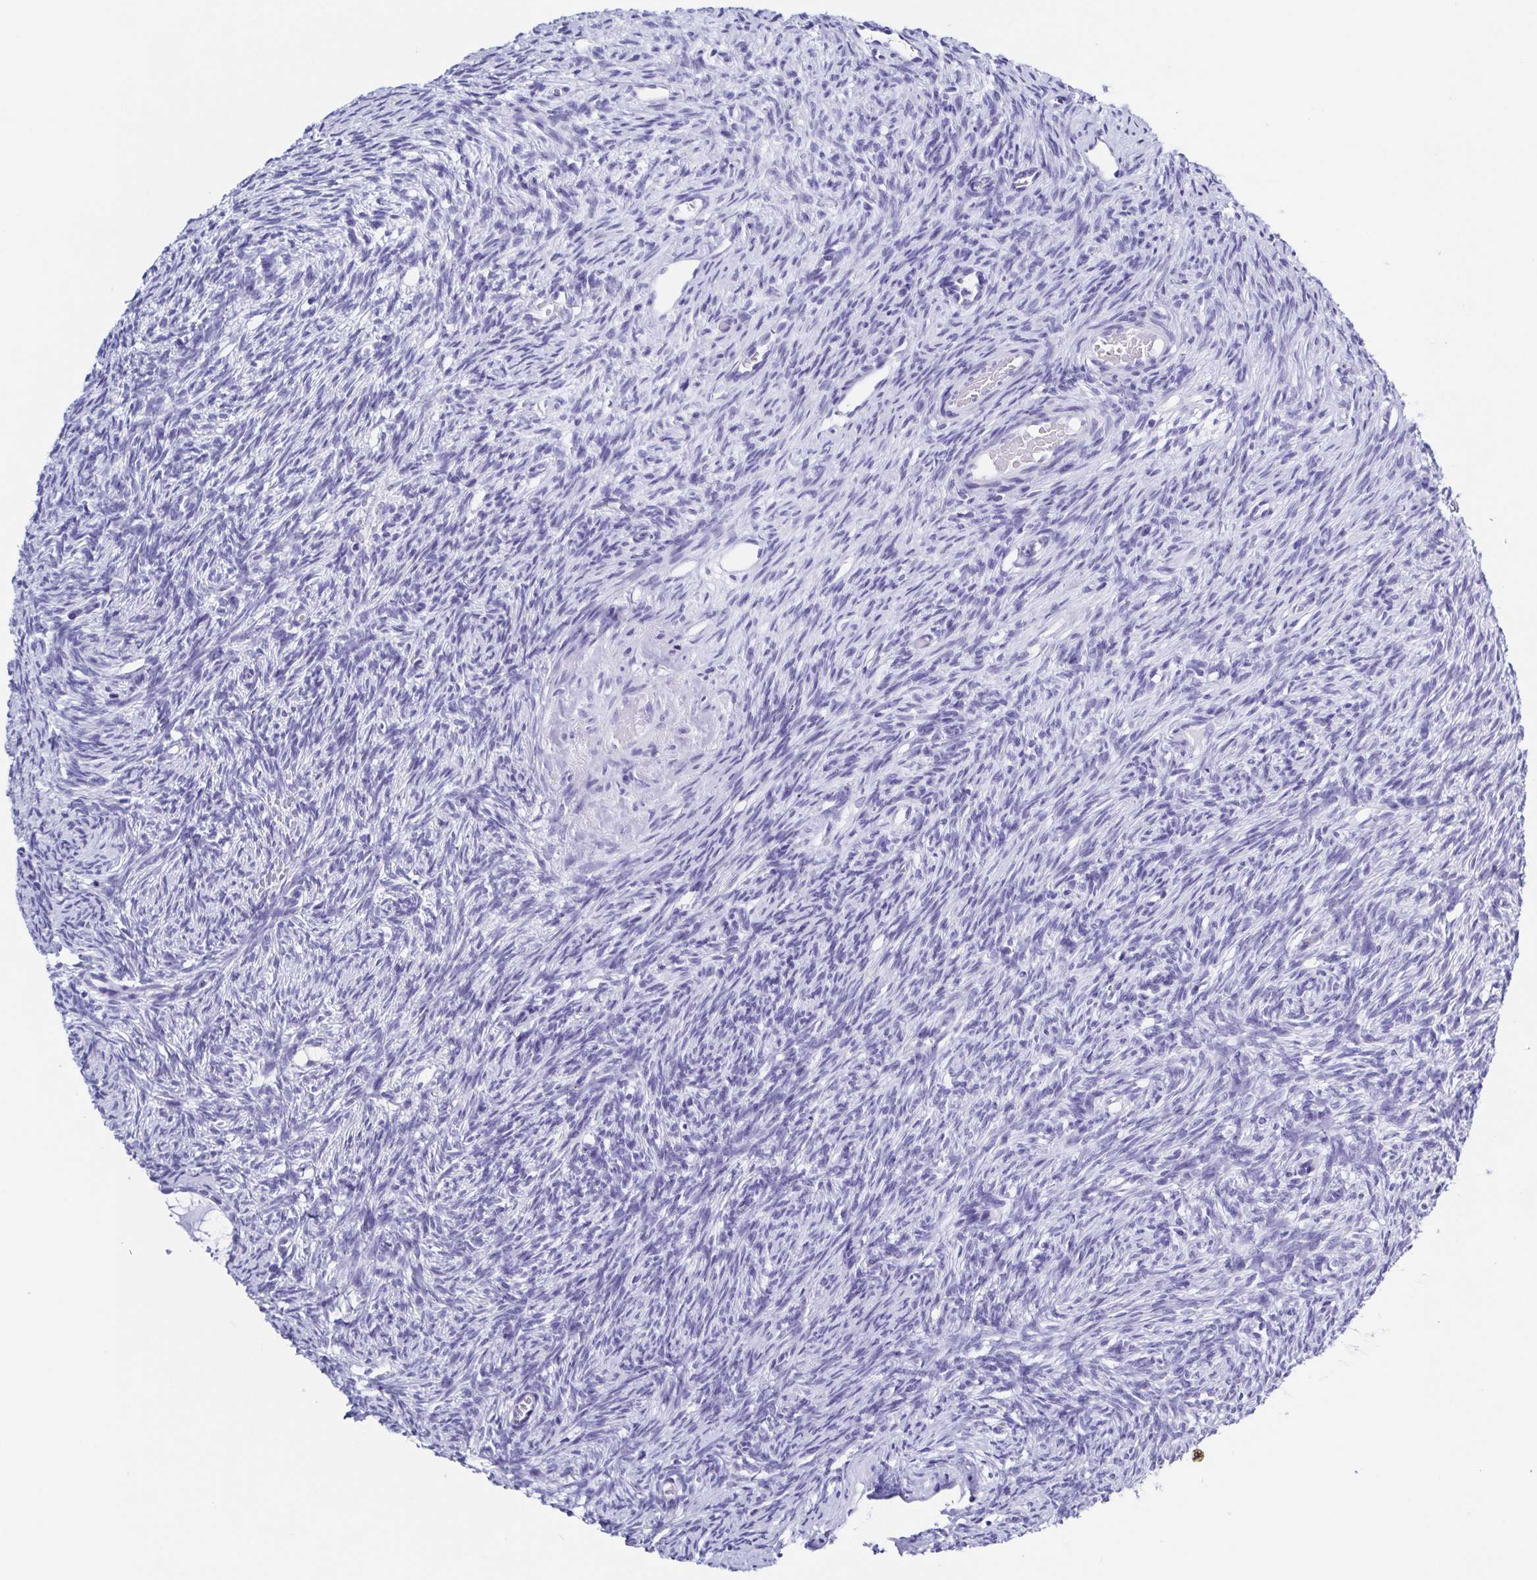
{"staining": {"intensity": "negative", "quantity": "none", "location": "none"}, "tissue": "ovary", "cell_type": "Follicle cells", "image_type": "normal", "snomed": [{"axis": "morphology", "description": "Normal tissue, NOS"}, {"axis": "topography", "description": "Ovary"}], "caption": "High magnification brightfield microscopy of benign ovary stained with DAB (3,3'-diaminobenzidine) (brown) and counterstained with hematoxylin (blue): follicle cells show no significant positivity. (DAB immunohistochemistry, high magnification).", "gene": "TNNT2", "patient": {"sex": "female", "age": 33}}